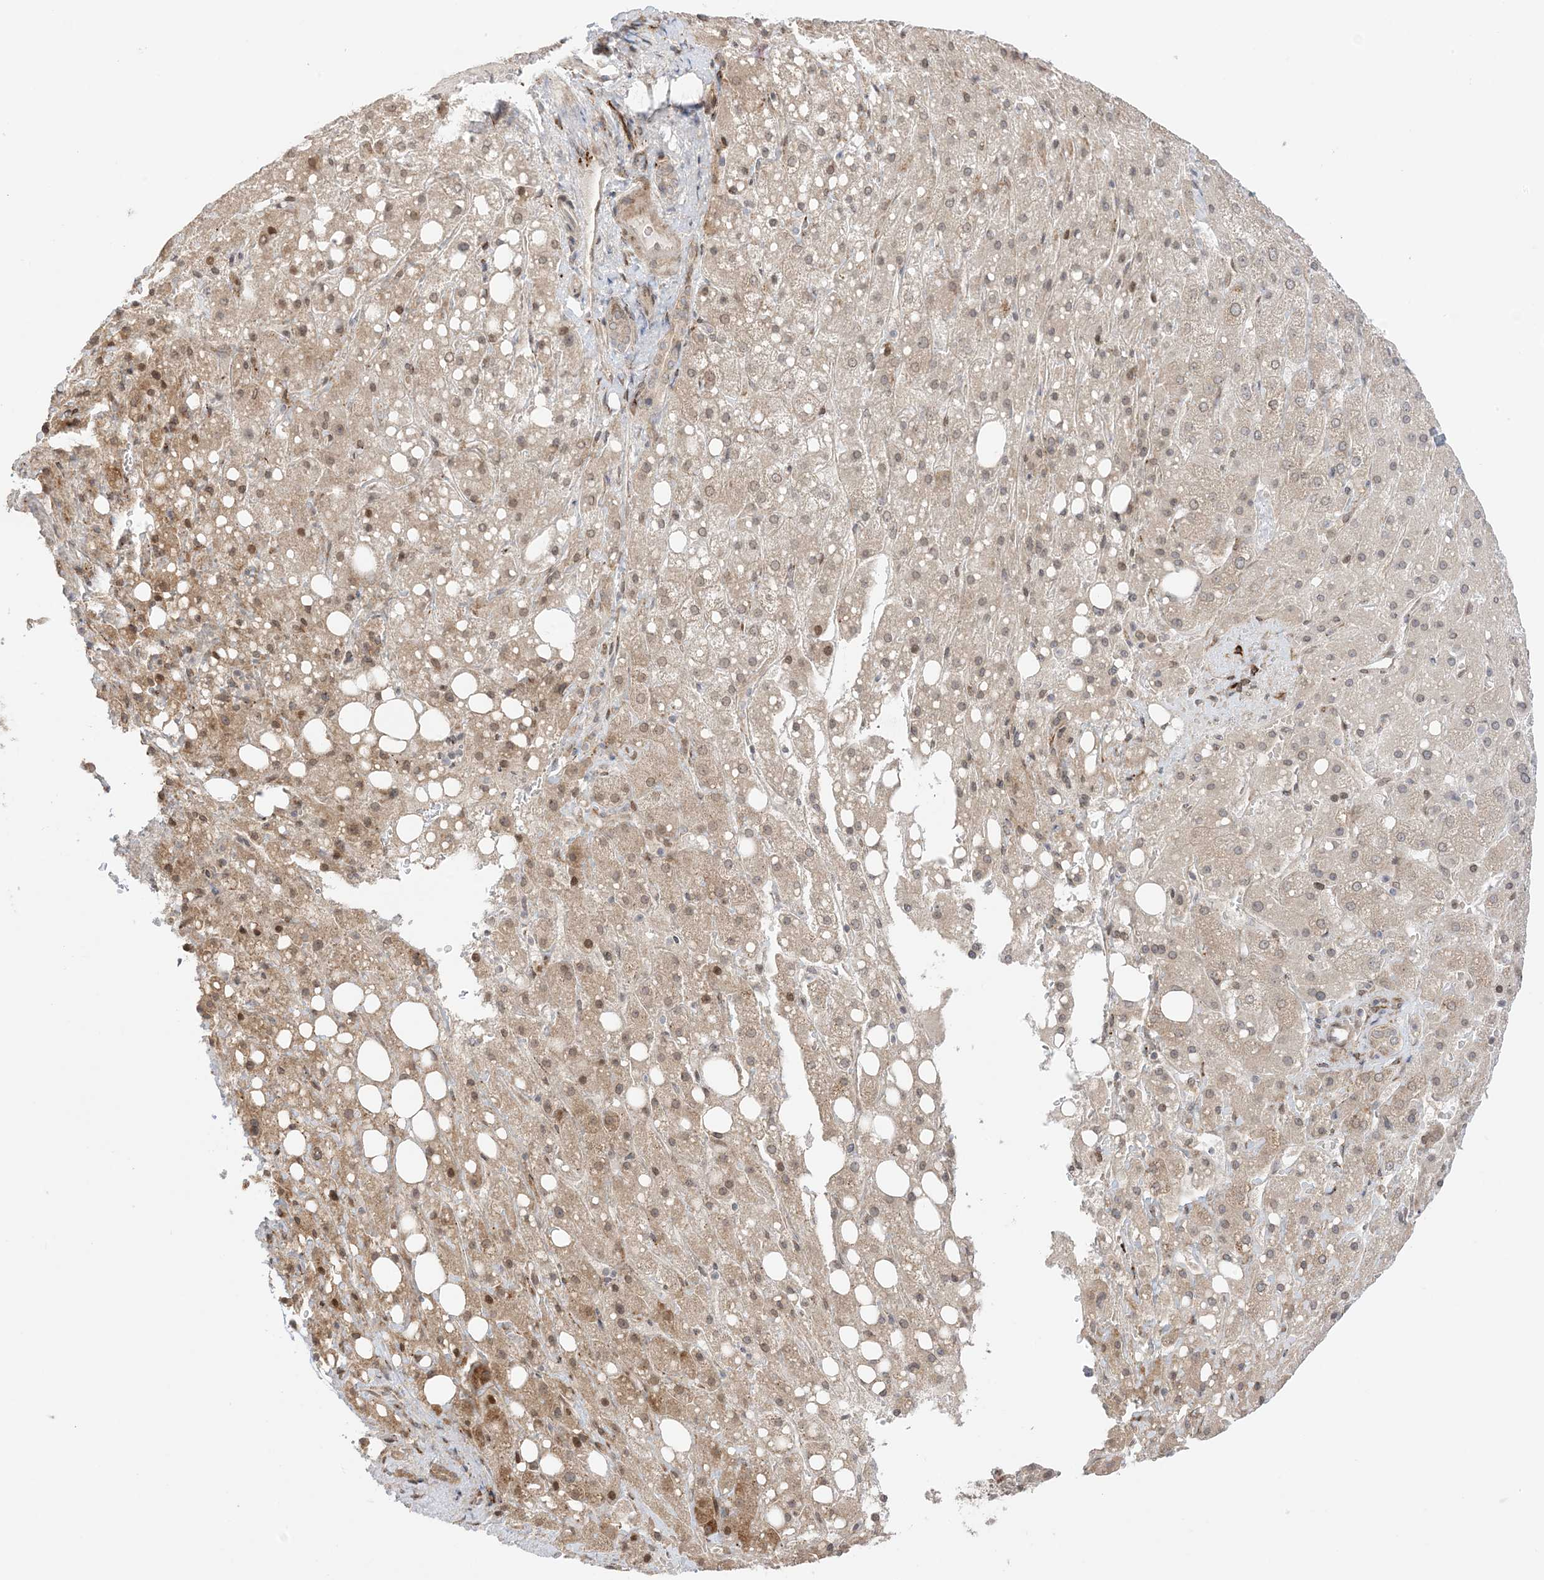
{"staining": {"intensity": "weak", "quantity": ">75%", "location": "cytoplasmic/membranous,nuclear"}, "tissue": "liver cancer", "cell_type": "Tumor cells", "image_type": "cancer", "snomed": [{"axis": "morphology", "description": "Carcinoma, Hepatocellular, NOS"}, {"axis": "topography", "description": "Liver"}], "caption": "The histopathology image demonstrates immunohistochemical staining of liver cancer (hepatocellular carcinoma). There is weak cytoplasmic/membranous and nuclear positivity is appreciated in approximately >75% of tumor cells.", "gene": "UBE2E2", "patient": {"sex": "male", "age": 80}}